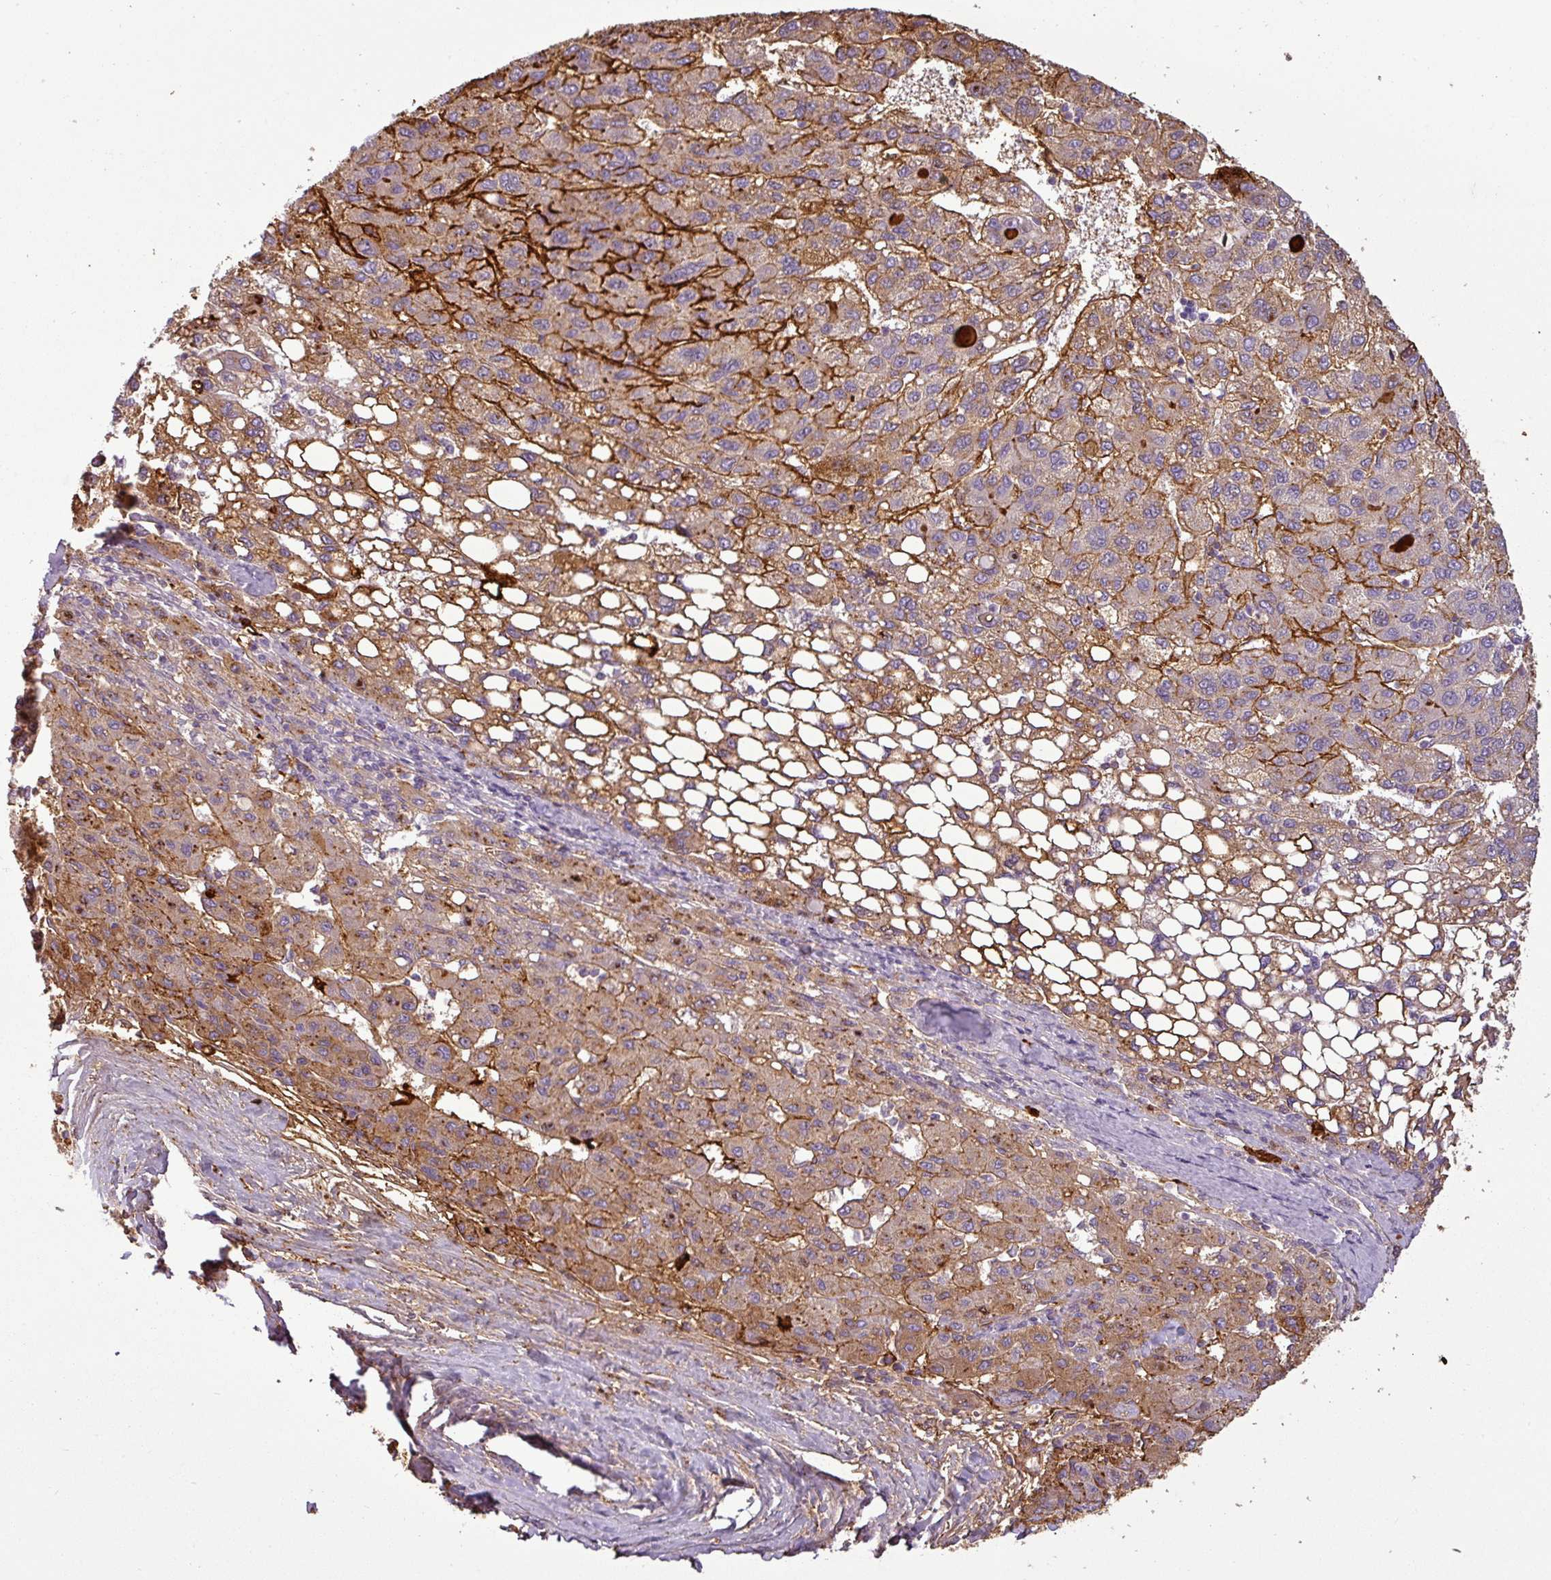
{"staining": {"intensity": "weak", "quantity": ">75%", "location": "cytoplasmic/membranous"}, "tissue": "liver cancer", "cell_type": "Tumor cells", "image_type": "cancer", "snomed": [{"axis": "morphology", "description": "Carcinoma, Hepatocellular, NOS"}, {"axis": "topography", "description": "Liver"}], "caption": "Tumor cells display low levels of weak cytoplasmic/membranous staining in approximately >75% of cells in liver cancer. The protein is shown in brown color, while the nuclei are stained blue.", "gene": "APOC1", "patient": {"sex": "female", "age": 82}}